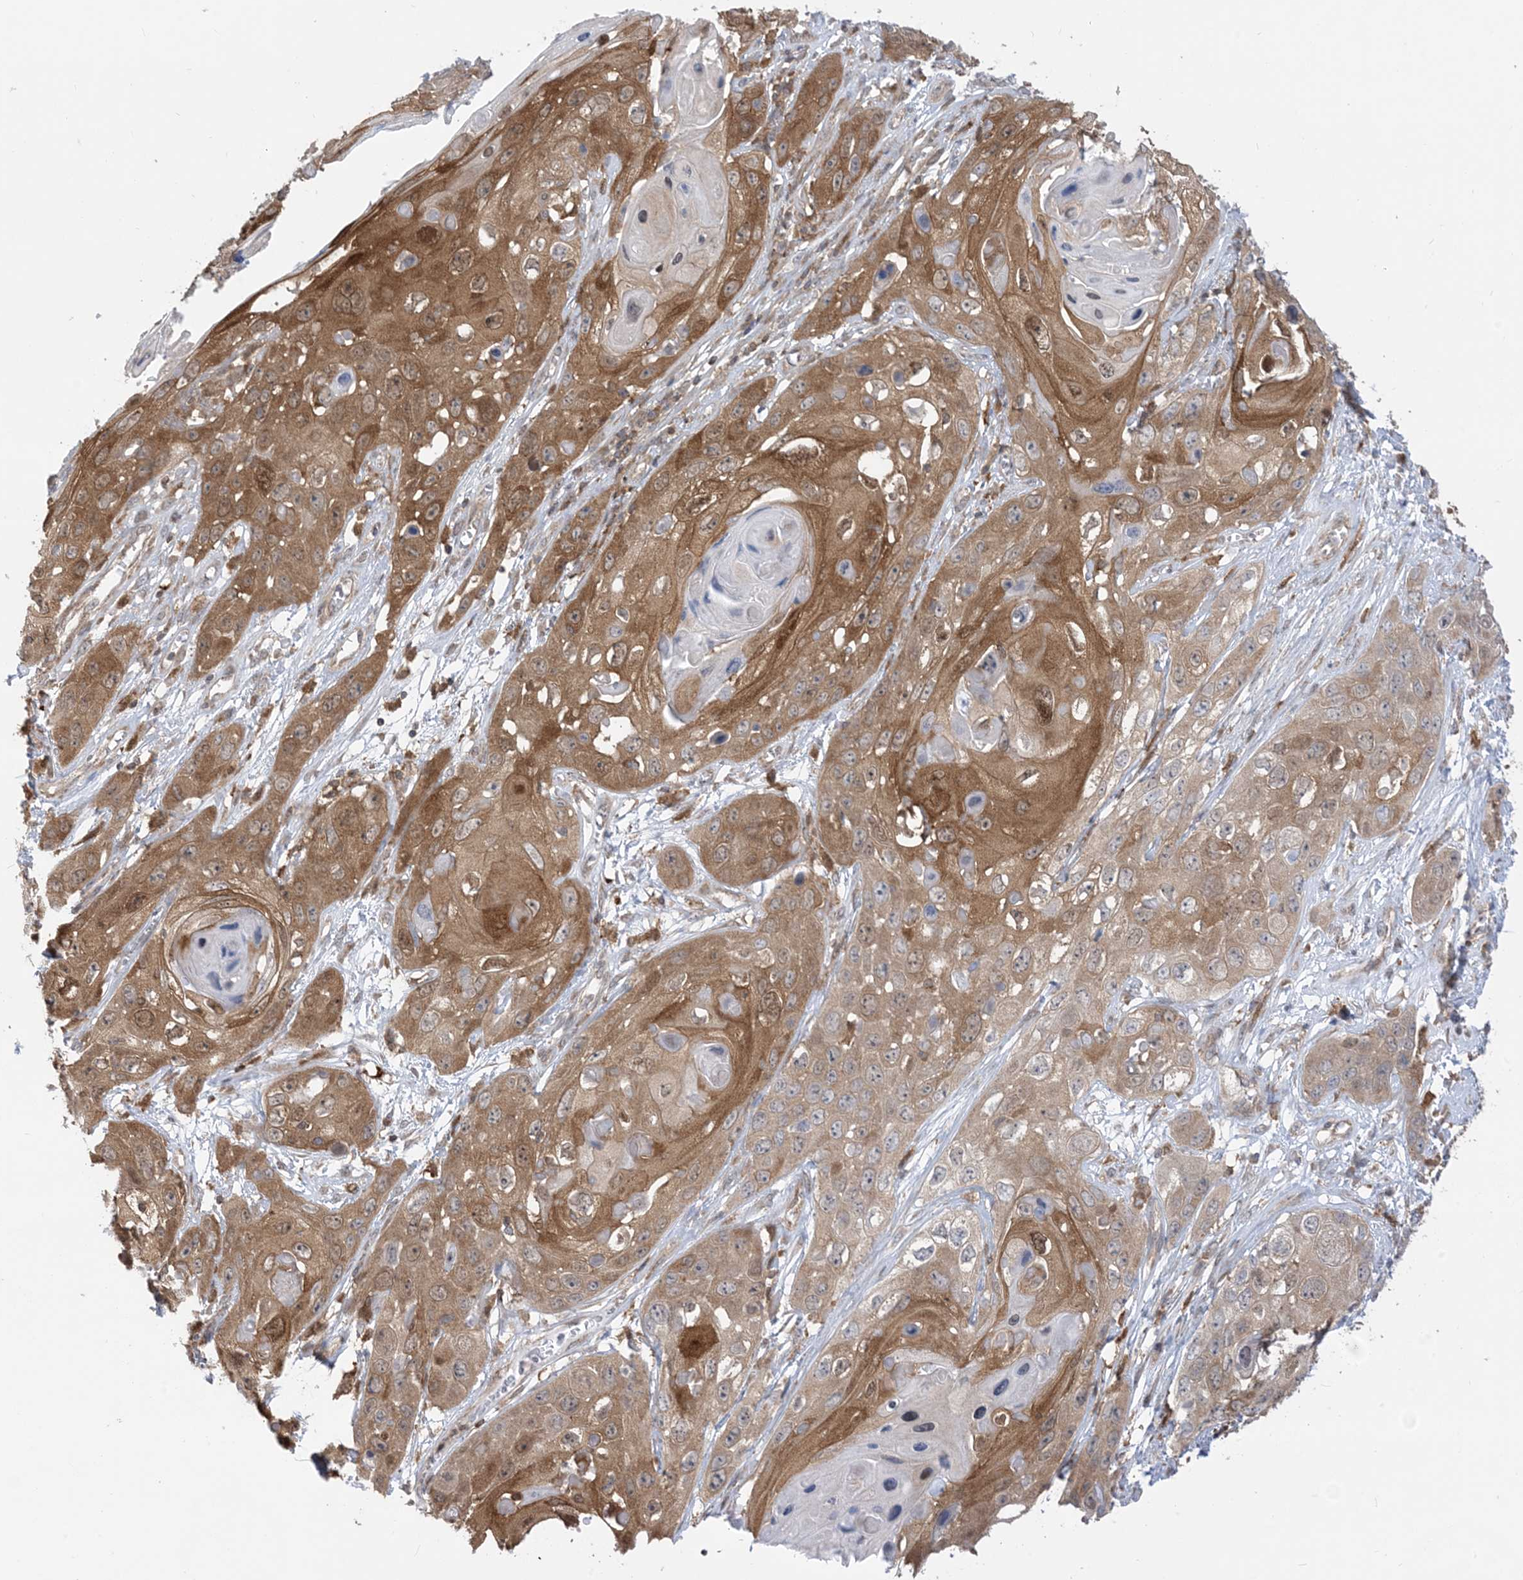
{"staining": {"intensity": "moderate", "quantity": ">75%", "location": "cytoplasmic/membranous"}, "tissue": "skin cancer", "cell_type": "Tumor cells", "image_type": "cancer", "snomed": [{"axis": "morphology", "description": "Squamous cell carcinoma, NOS"}, {"axis": "topography", "description": "Skin"}], "caption": "Moderate cytoplasmic/membranous expression for a protein is seen in approximately >75% of tumor cells of skin cancer (squamous cell carcinoma) using immunohistochemistry.", "gene": "CASP4", "patient": {"sex": "male", "age": 55}}